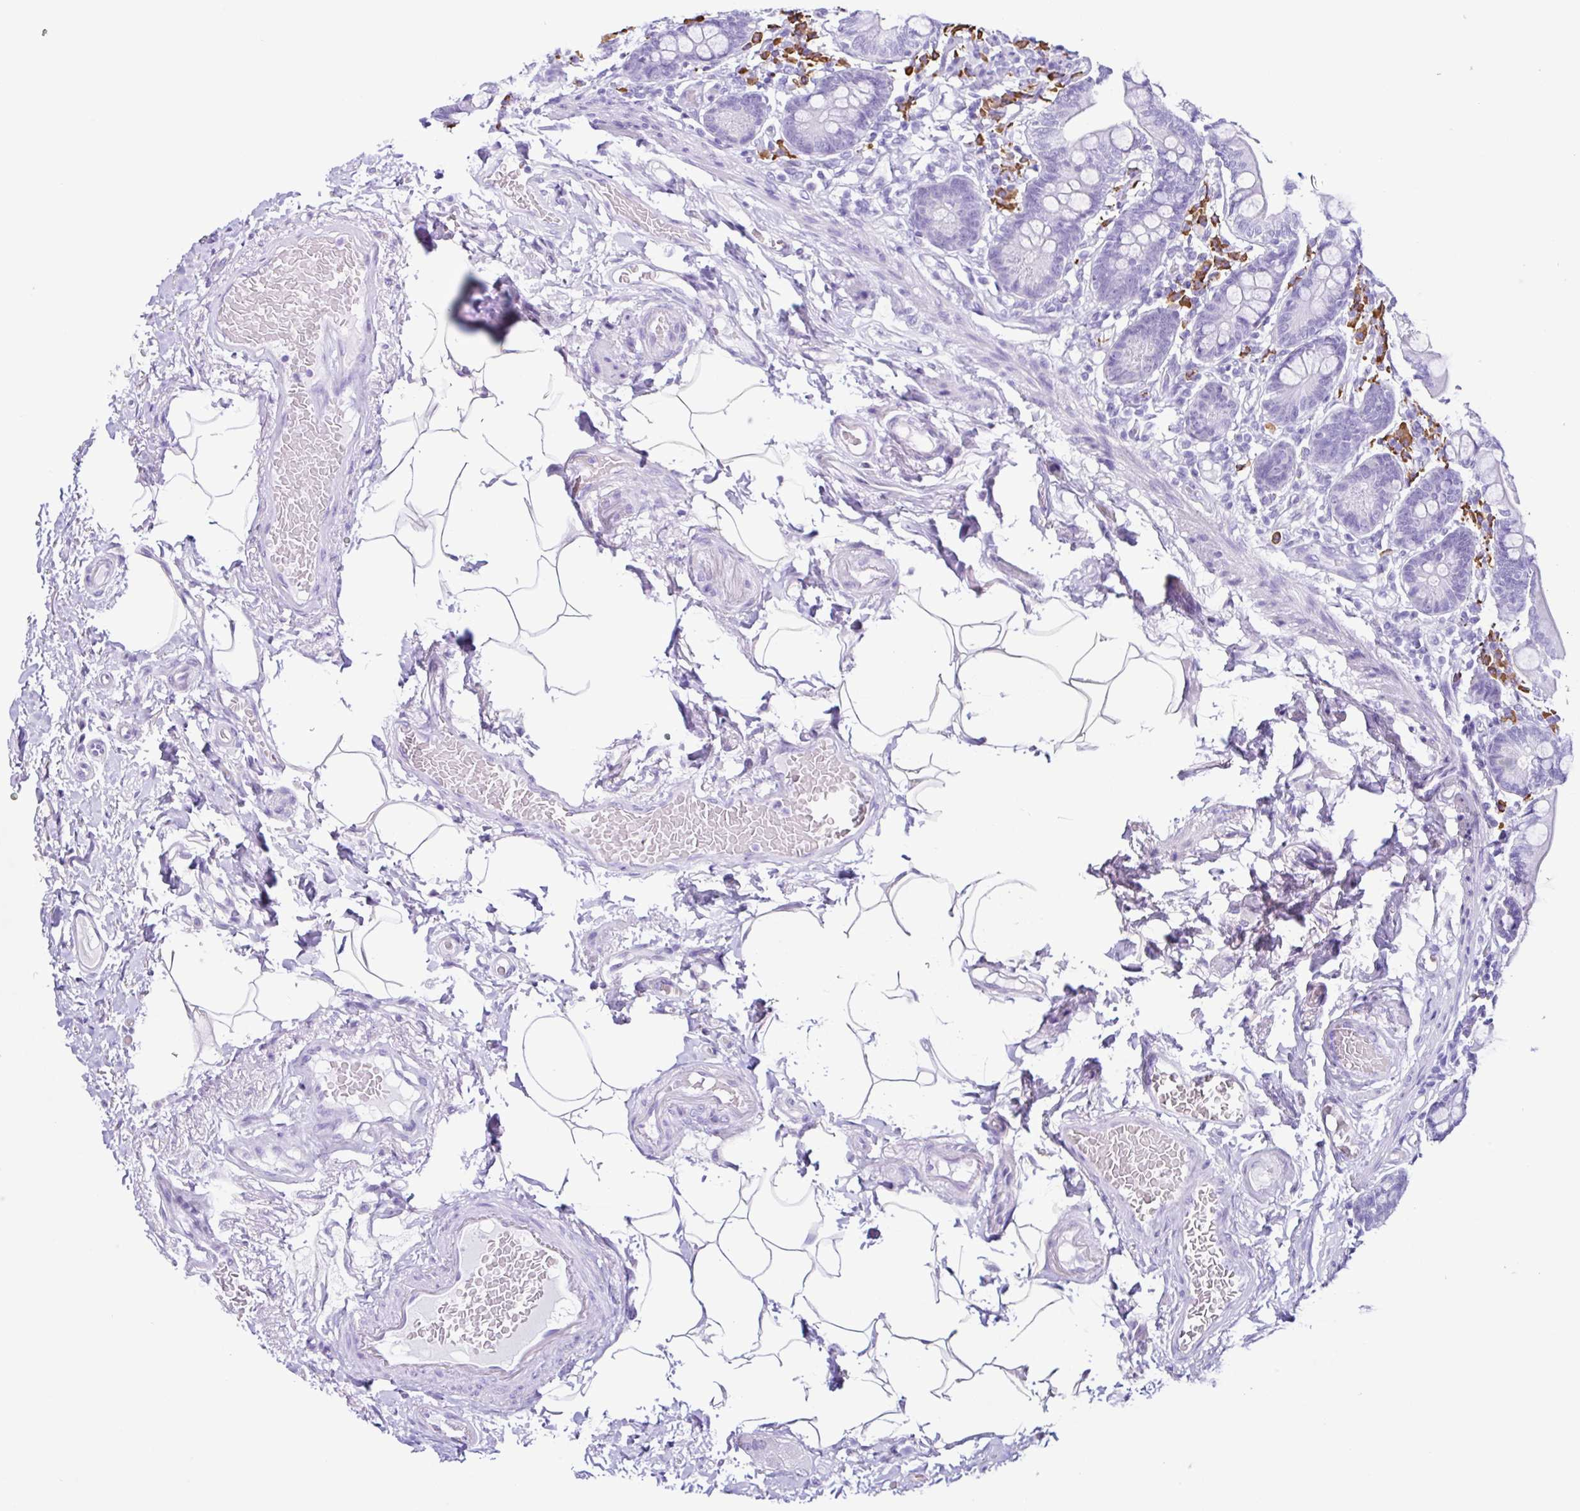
{"staining": {"intensity": "negative", "quantity": "none", "location": "none"}, "tissue": "small intestine", "cell_type": "Glandular cells", "image_type": "normal", "snomed": [{"axis": "morphology", "description": "Normal tissue, NOS"}, {"axis": "topography", "description": "Small intestine"}], "caption": "This is an IHC image of normal human small intestine. There is no staining in glandular cells.", "gene": "PIGF", "patient": {"sex": "female", "age": 64}}